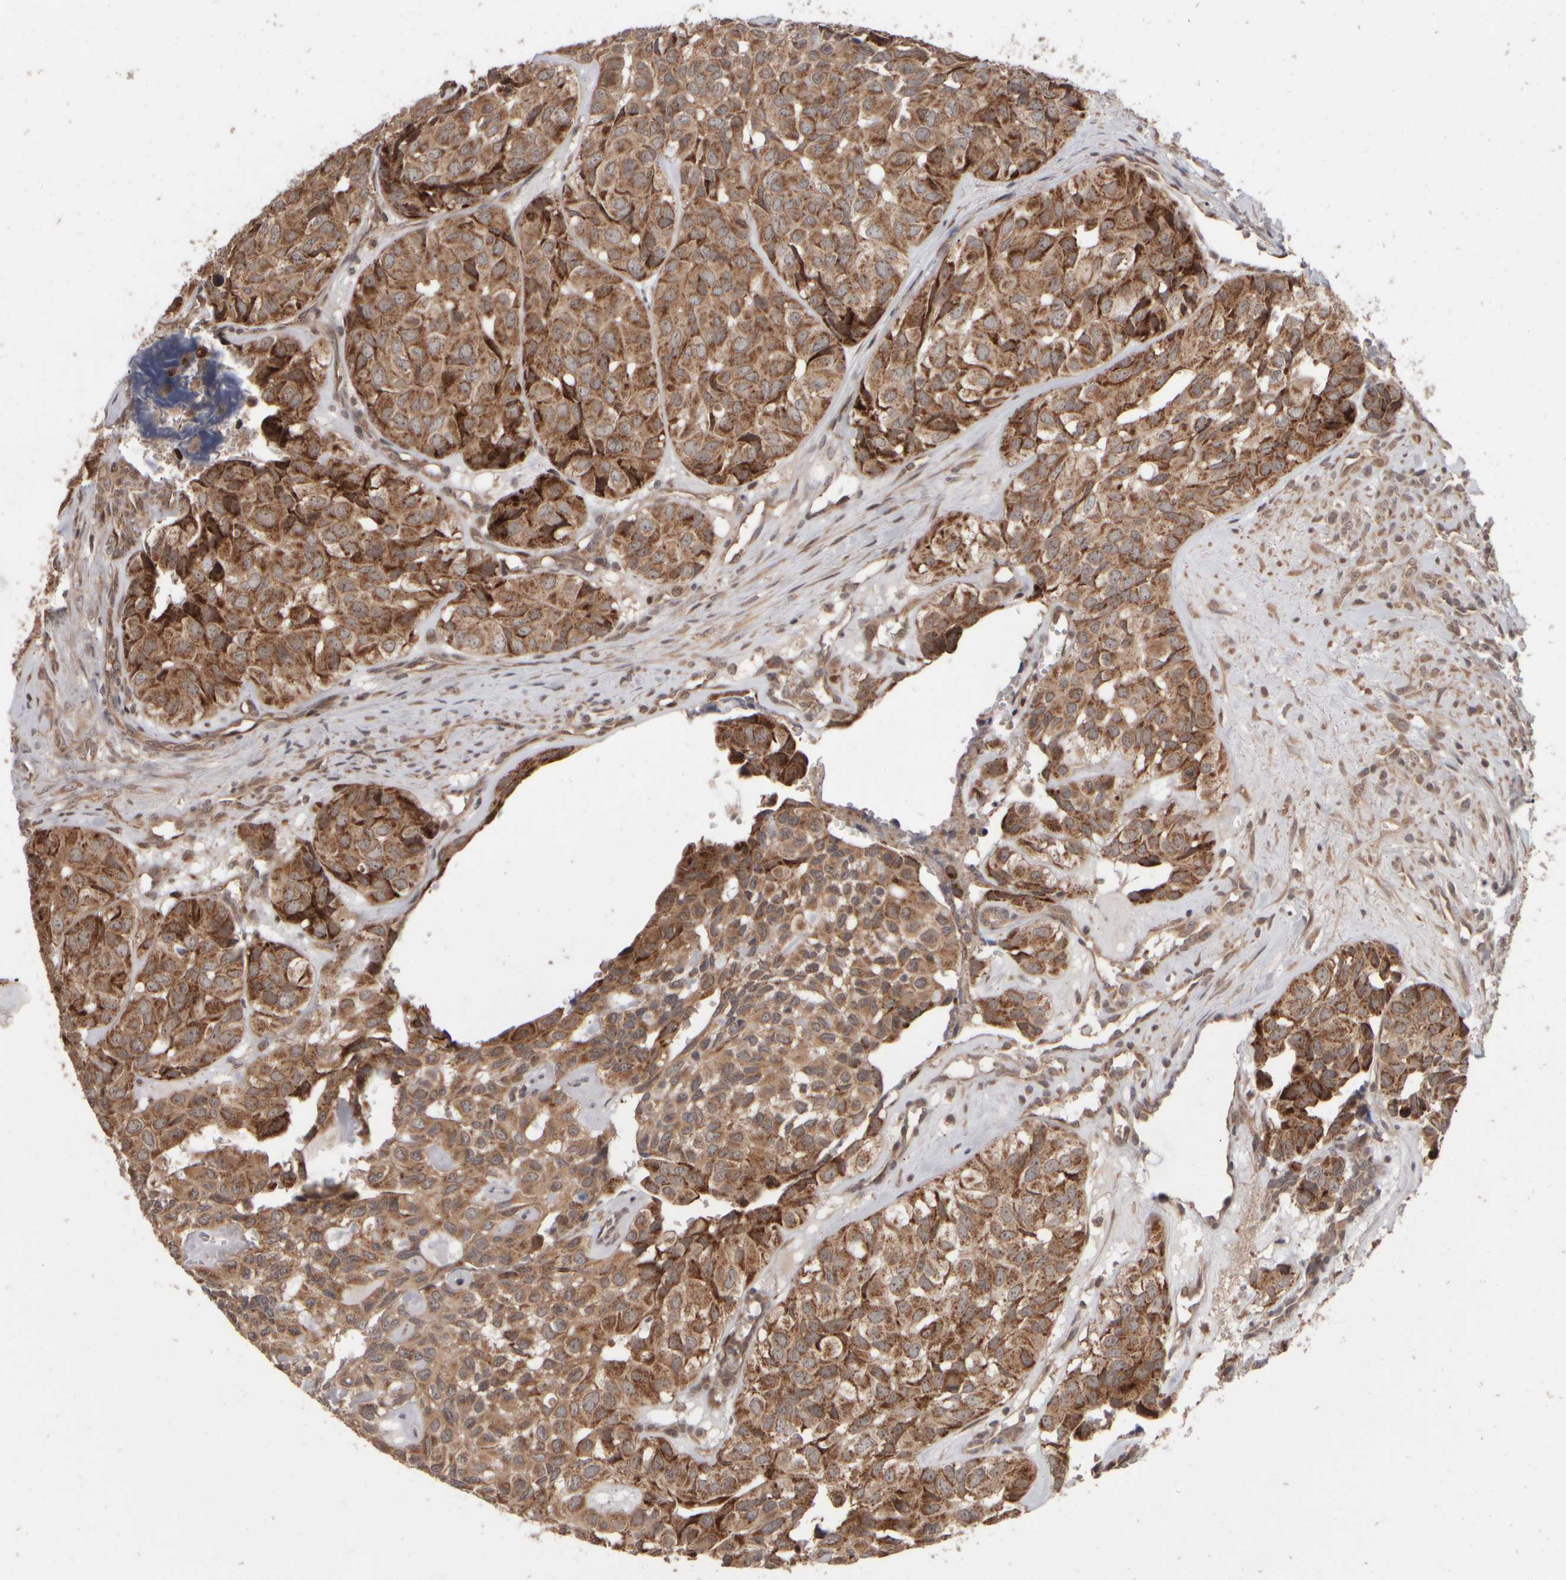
{"staining": {"intensity": "moderate", "quantity": ">75%", "location": "cytoplasmic/membranous"}, "tissue": "head and neck cancer", "cell_type": "Tumor cells", "image_type": "cancer", "snomed": [{"axis": "morphology", "description": "Adenocarcinoma, NOS"}, {"axis": "topography", "description": "Salivary gland, NOS"}, {"axis": "topography", "description": "Head-Neck"}], "caption": "IHC photomicrograph of head and neck adenocarcinoma stained for a protein (brown), which demonstrates medium levels of moderate cytoplasmic/membranous expression in approximately >75% of tumor cells.", "gene": "ABHD11", "patient": {"sex": "female", "age": 76}}